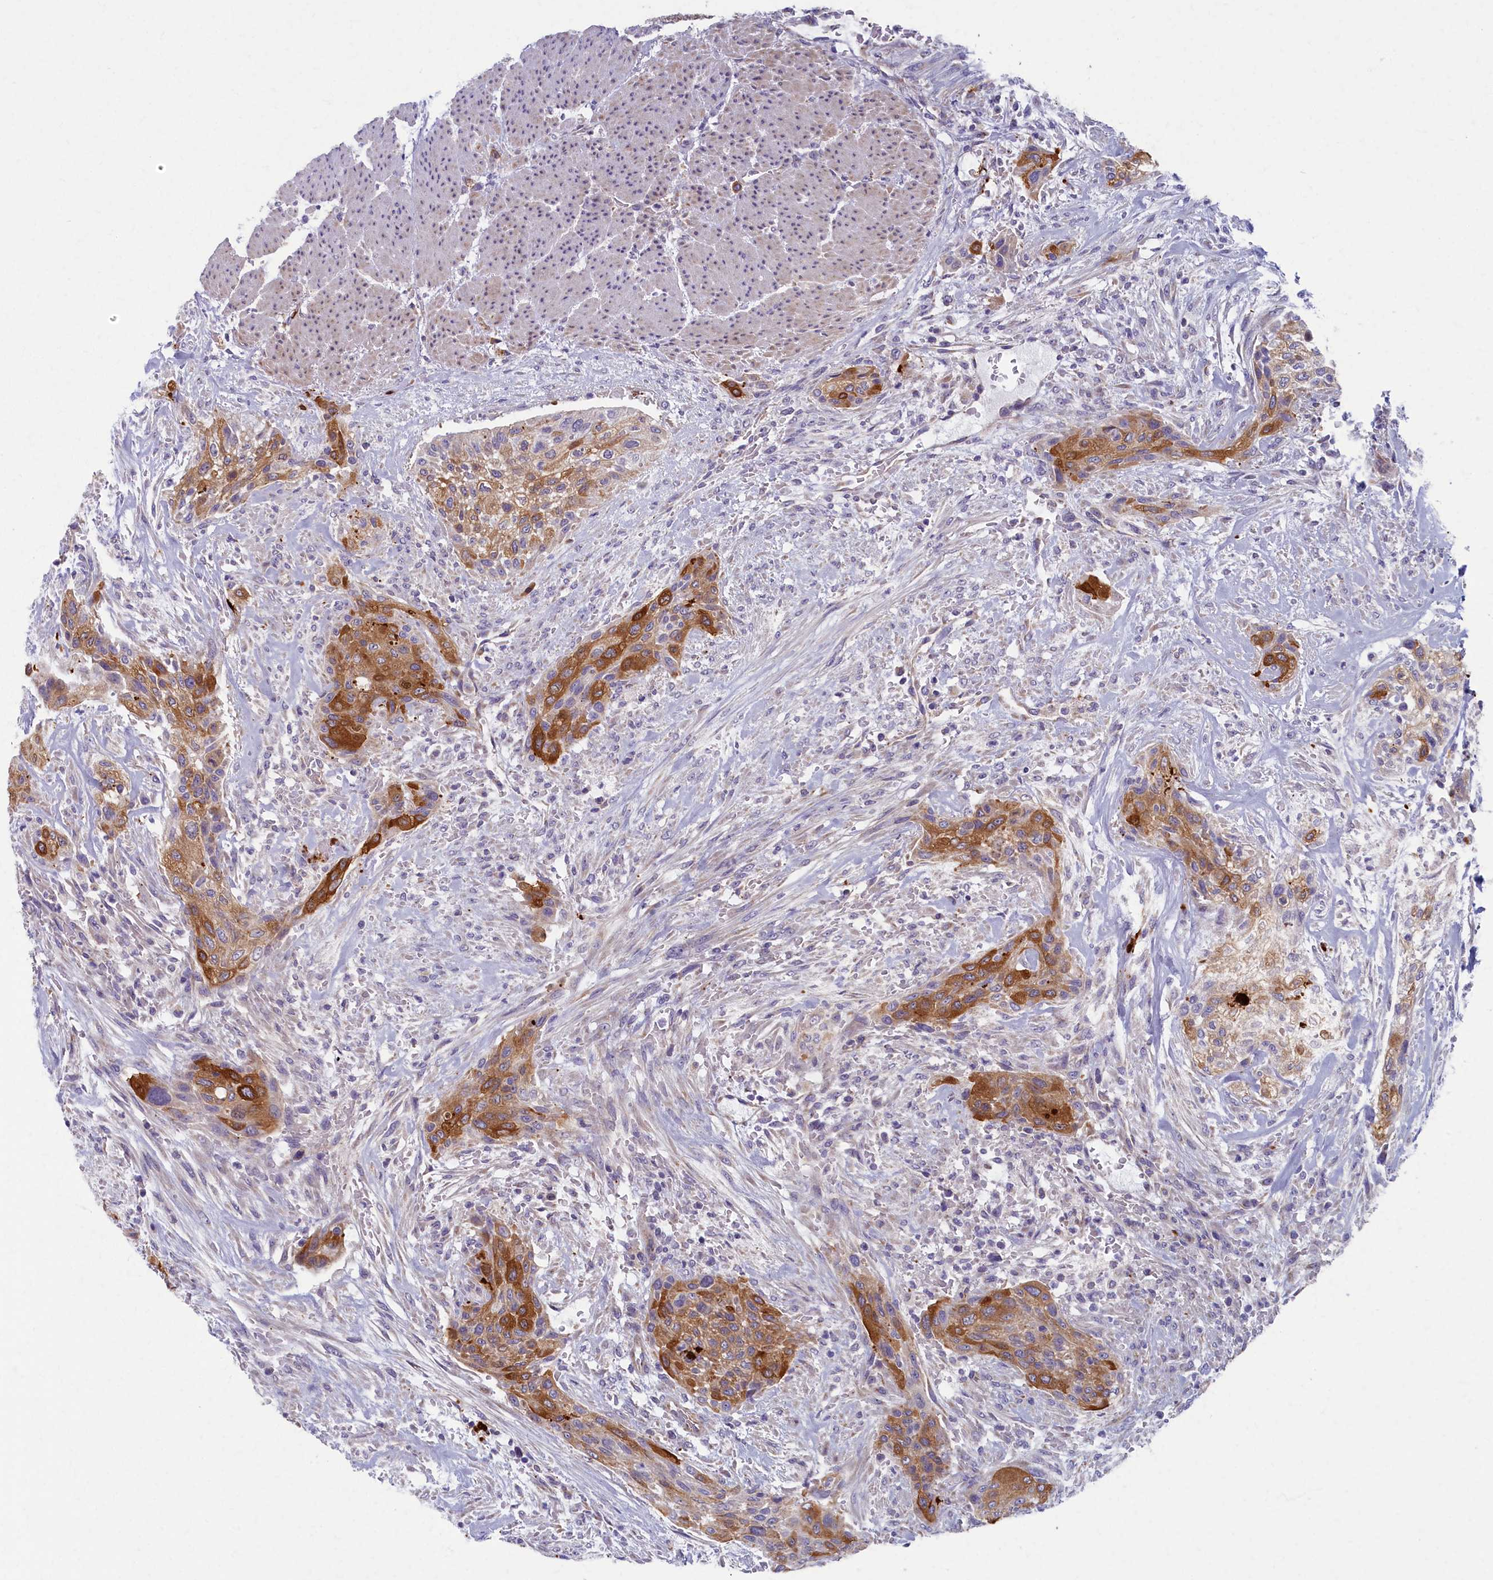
{"staining": {"intensity": "moderate", "quantity": ">75%", "location": "cytoplasmic/membranous"}, "tissue": "urothelial cancer", "cell_type": "Tumor cells", "image_type": "cancer", "snomed": [{"axis": "morphology", "description": "Urothelial carcinoma, High grade"}, {"axis": "topography", "description": "Urinary bladder"}], "caption": "Tumor cells demonstrate medium levels of moderate cytoplasmic/membranous staining in about >75% of cells in human urothelial carcinoma (high-grade).", "gene": "MRPS25", "patient": {"sex": "male", "age": 35}}